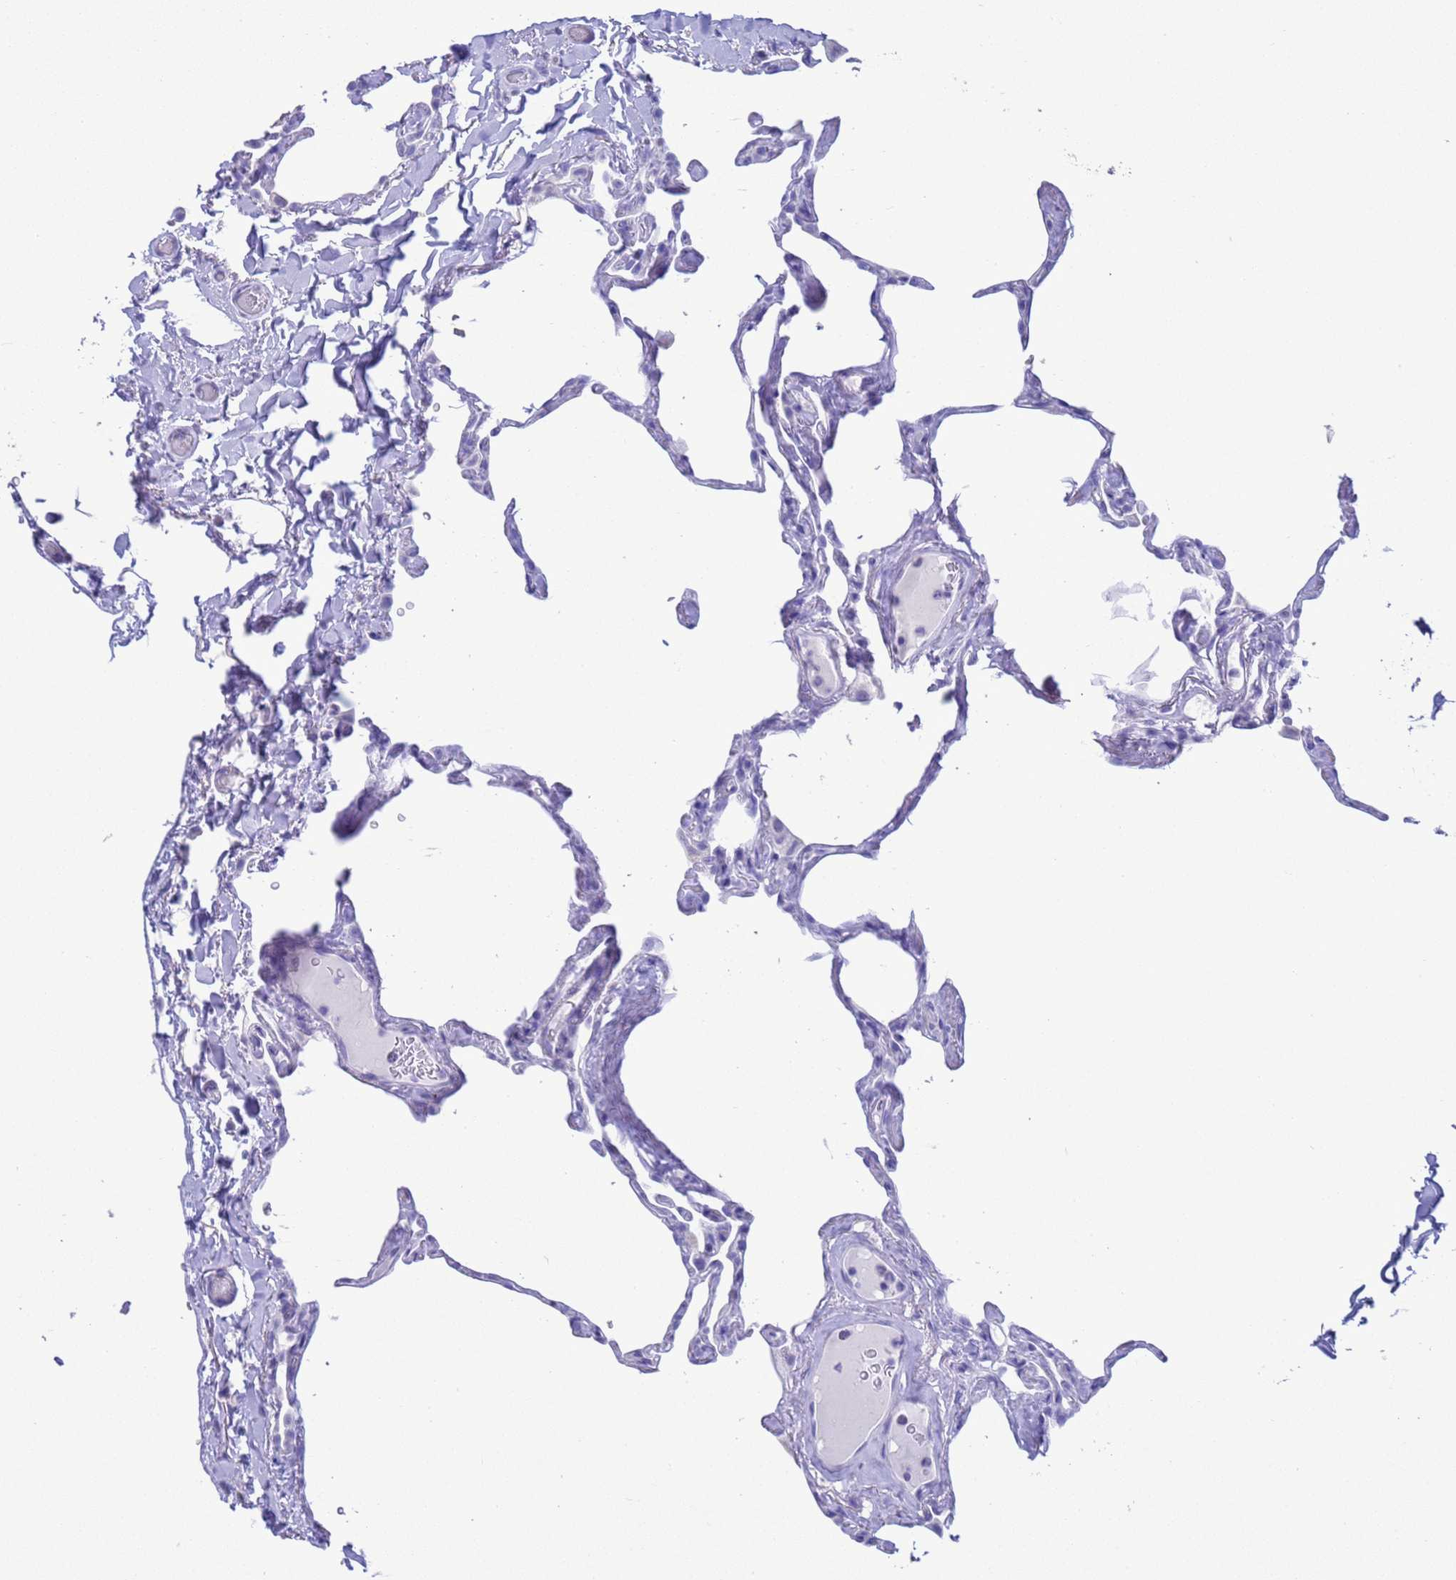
{"staining": {"intensity": "negative", "quantity": "none", "location": "none"}, "tissue": "lung", "cell_type": "Alveolar cells", "image_type": "normal", "snomed": [{"axis": "morphology", "description": "Normal tissue, NOS"}, {"axis": "topography", "description": "Lung"}], "caption": "Immunohistochemistry micrograph of benign lung: lung stained with DAB (3,3'-diaminobenzidine) demonstrates no significant protein staining in alveolar cells.", "gene": "GSTM1", "patient": {"sex": "male", "age": 65}}